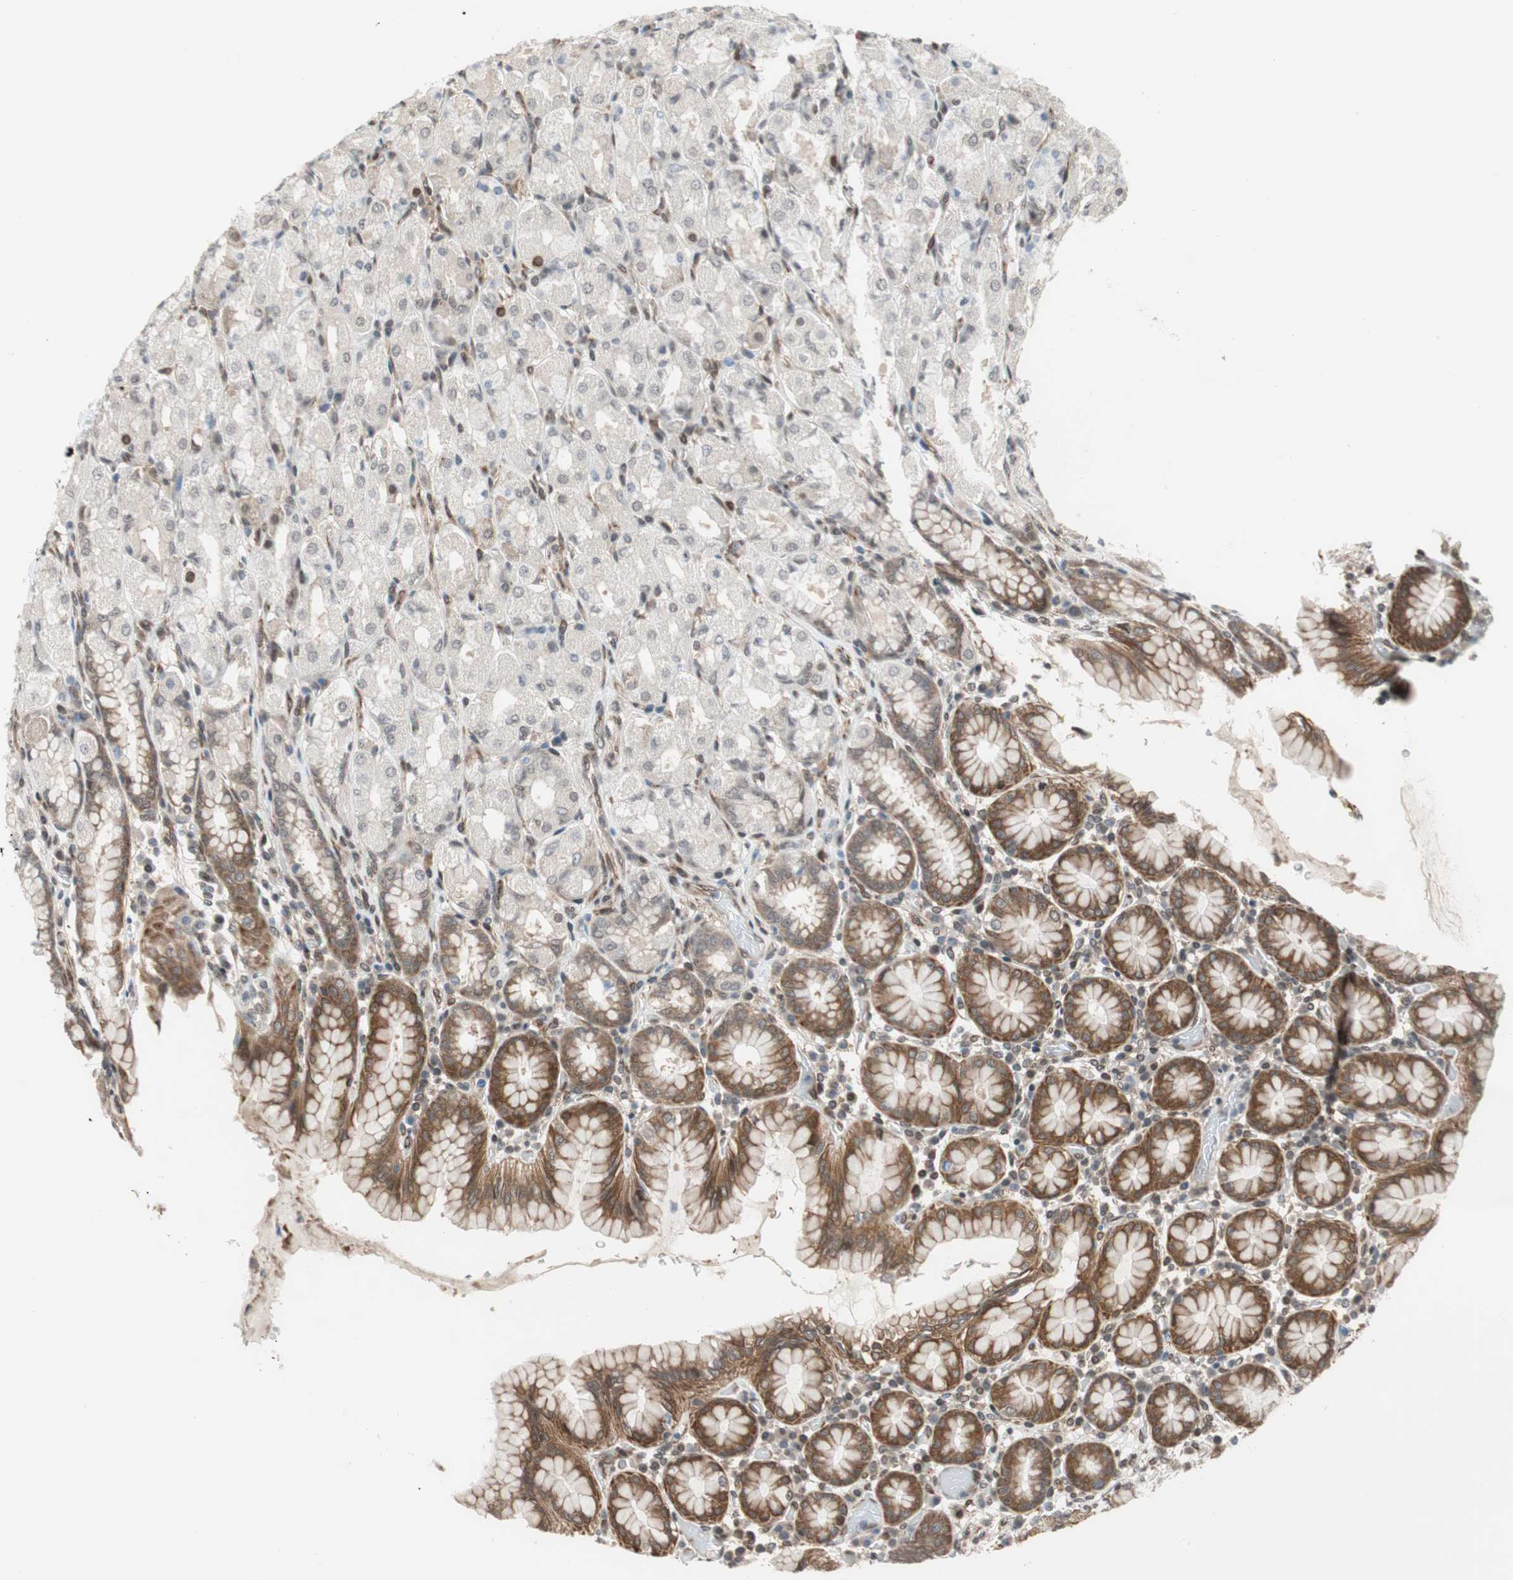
{"staining": {"intensity": "moderate", "quantity": "25%-75%", "location": "cytoplasmic/membranous"}, "tissue": "stomach", "cell_type": "Glandular cells", "image_type": "normal", "snomed": [{"axis": "morphology", "description": "Normal tissue, NOS"}, {"axis": "topography", "description": "Stomach, upper"}], "caption": "Immunohistochemistry histopathology image of unremarkable human stomach stained for a protein (brown), which demonstrates medium levels of moderate cytoplasmic/membranous expression in about 25%-75% of glandular cells.", "gene": "ZNF512B", "patient": {"sex": "male", "age": 68}}